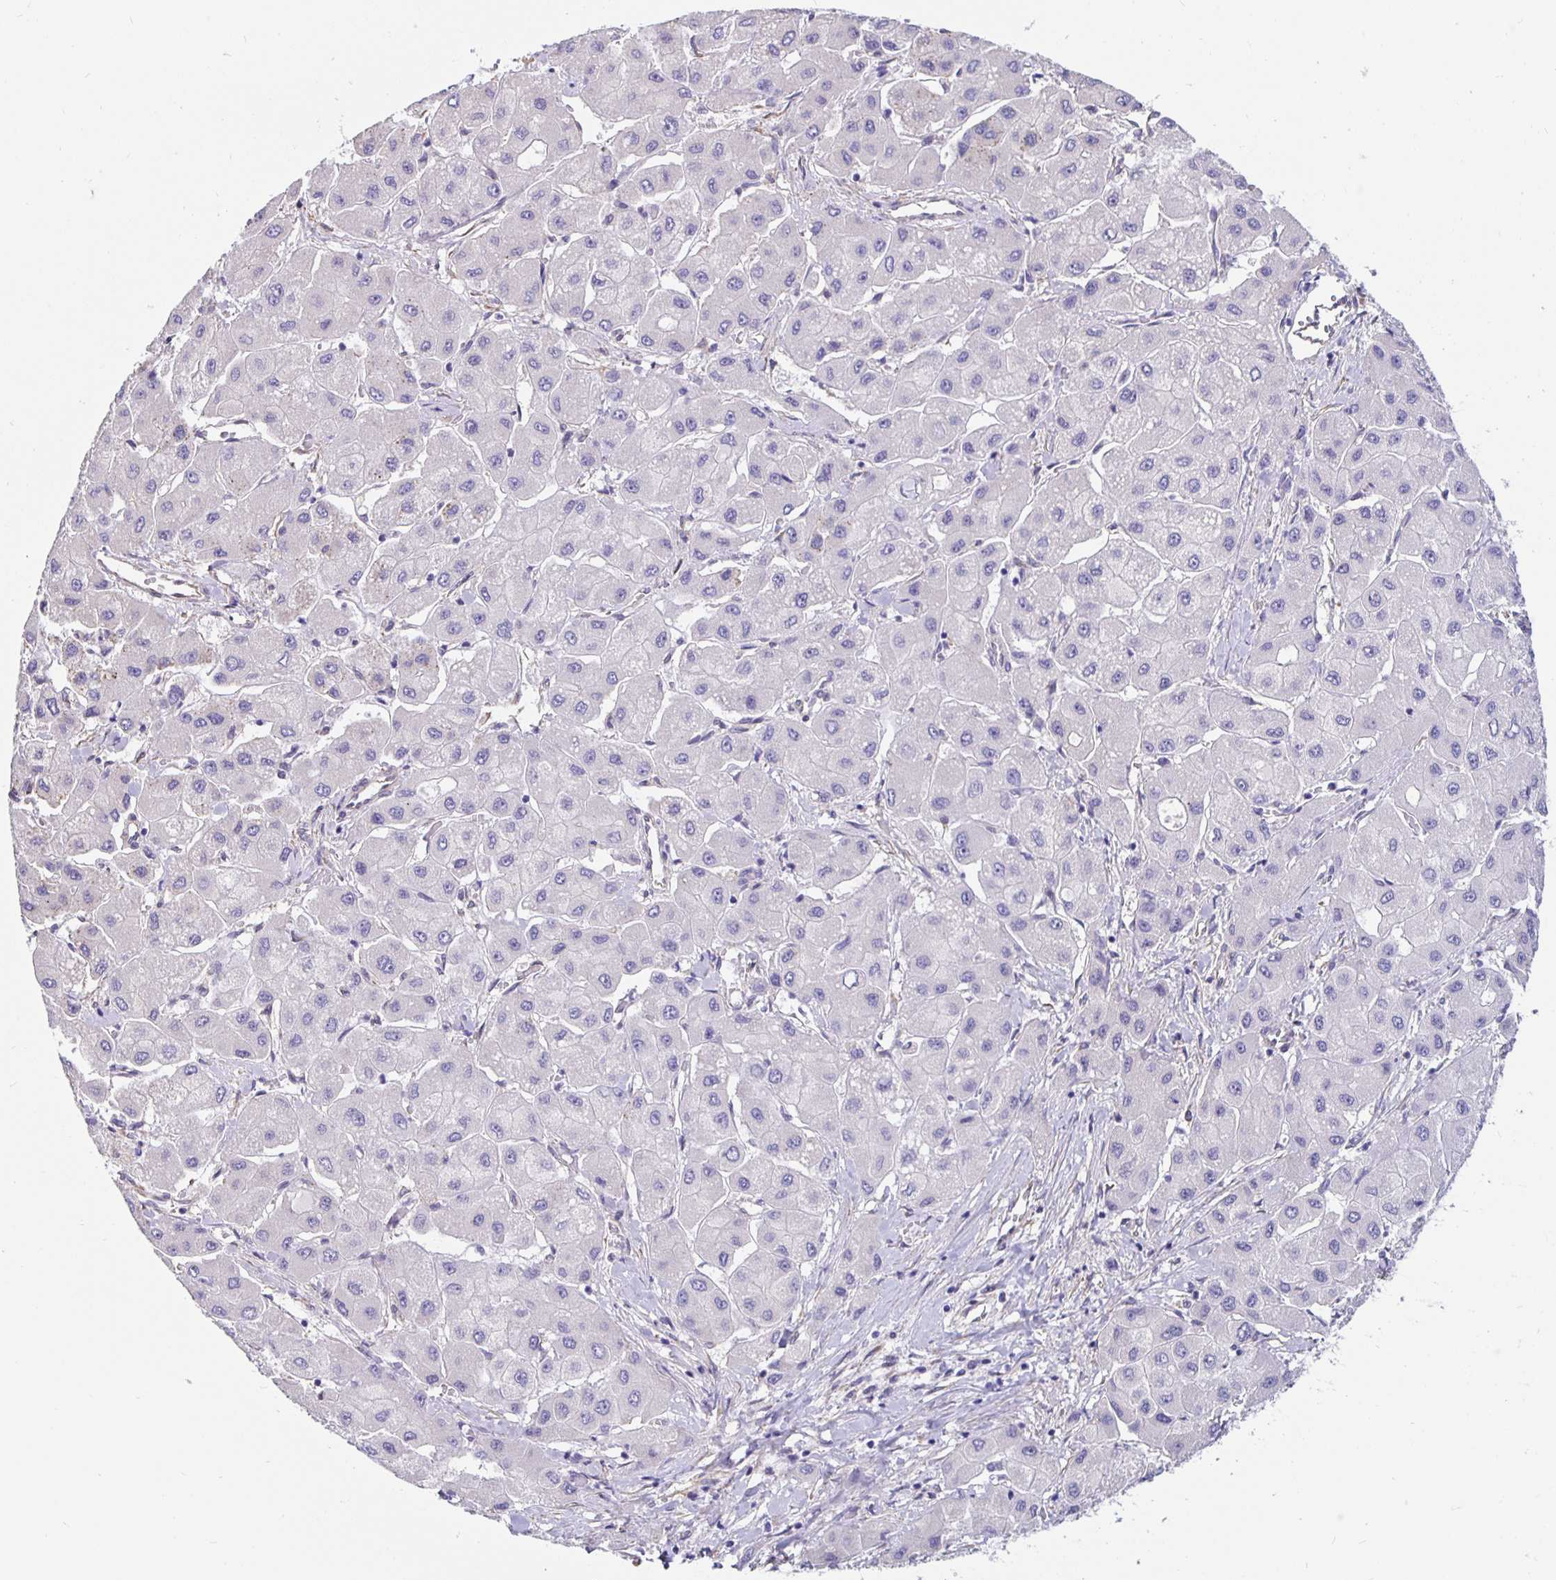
{"staining": {"intensity": "negative", "quantity": "none", "location": "none"}, "tissue": "liver cancer", "cell_type": "Tumor cells", "image_type": "cancer", "snomed": [{"axis": "morphology", "description": "Carcinoma, Hepatocellular, NOS"}, {"axis": "topography", "description": "Liver"}], "caption": "Liver hepatocellular carcinoma was stained to show a protein in brown. There is no significant staining in tumor cells. The staining was performed using DAB to visualize the protein expression in brown, while the nuclei were stained in blue with hematoxylin (Magnification: 20x).", "gene": "DNAI2", "patient": {"sex": "male", "age": 40}}